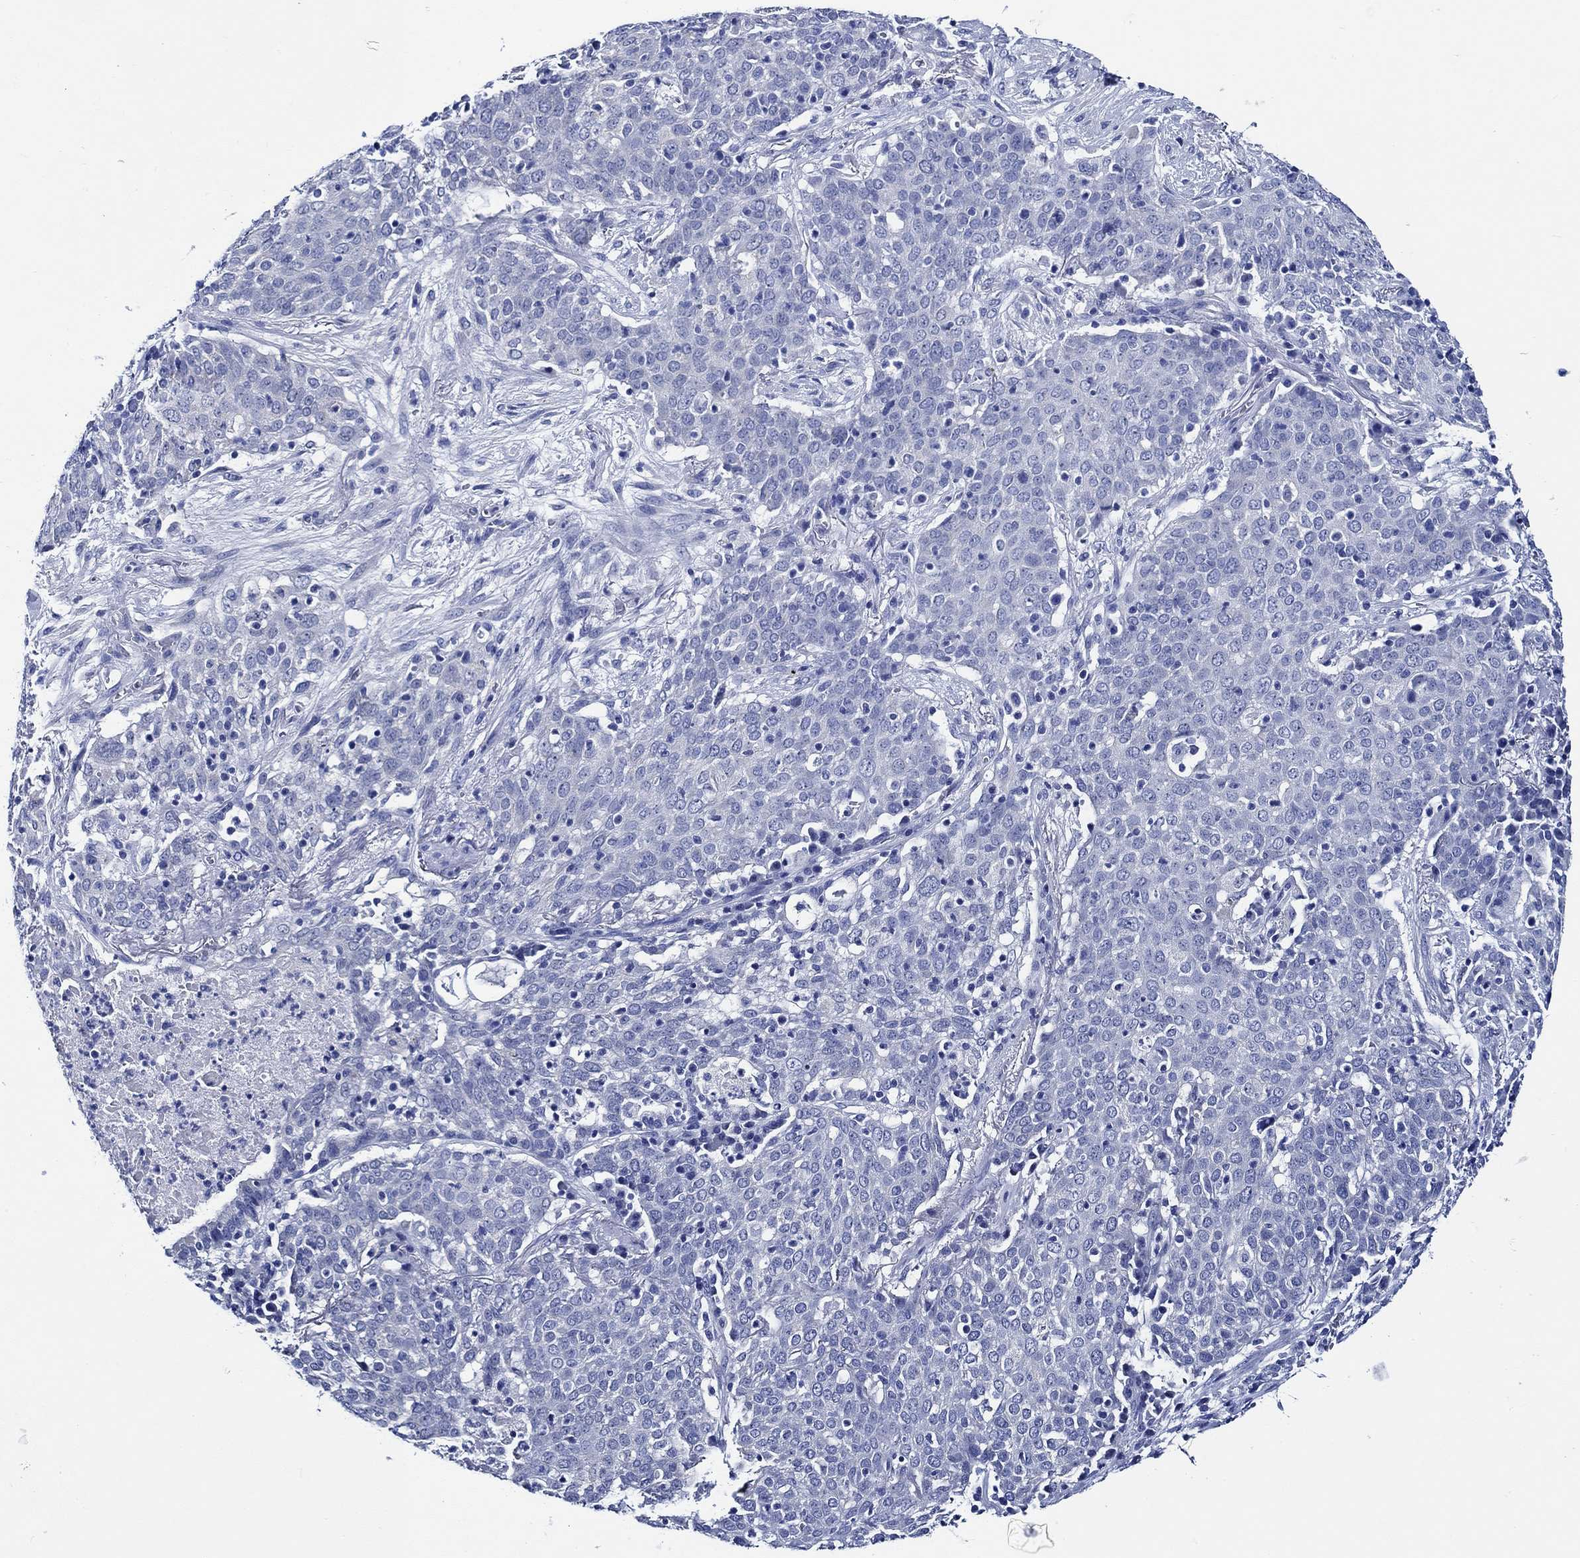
{"staining": {"intensity": "negative", "quantity": "none", "location": "none"}, "tissue": "lung cancer", "cell_type": "Tumor cells", "image_type": "cancer", "snomed": [{"axis": "morphology", "description": "Squamous cell carcinoma, NOS"}, {"axis": "topography", "description": "Lung"}], "caption": "Tumor cells show no significant protein positivity in lung cancer (squamous cell carcinoma). Nuclei are stained in blue.", "gene": "WDR62", "patient": {"sex": "male", "age": 82}}